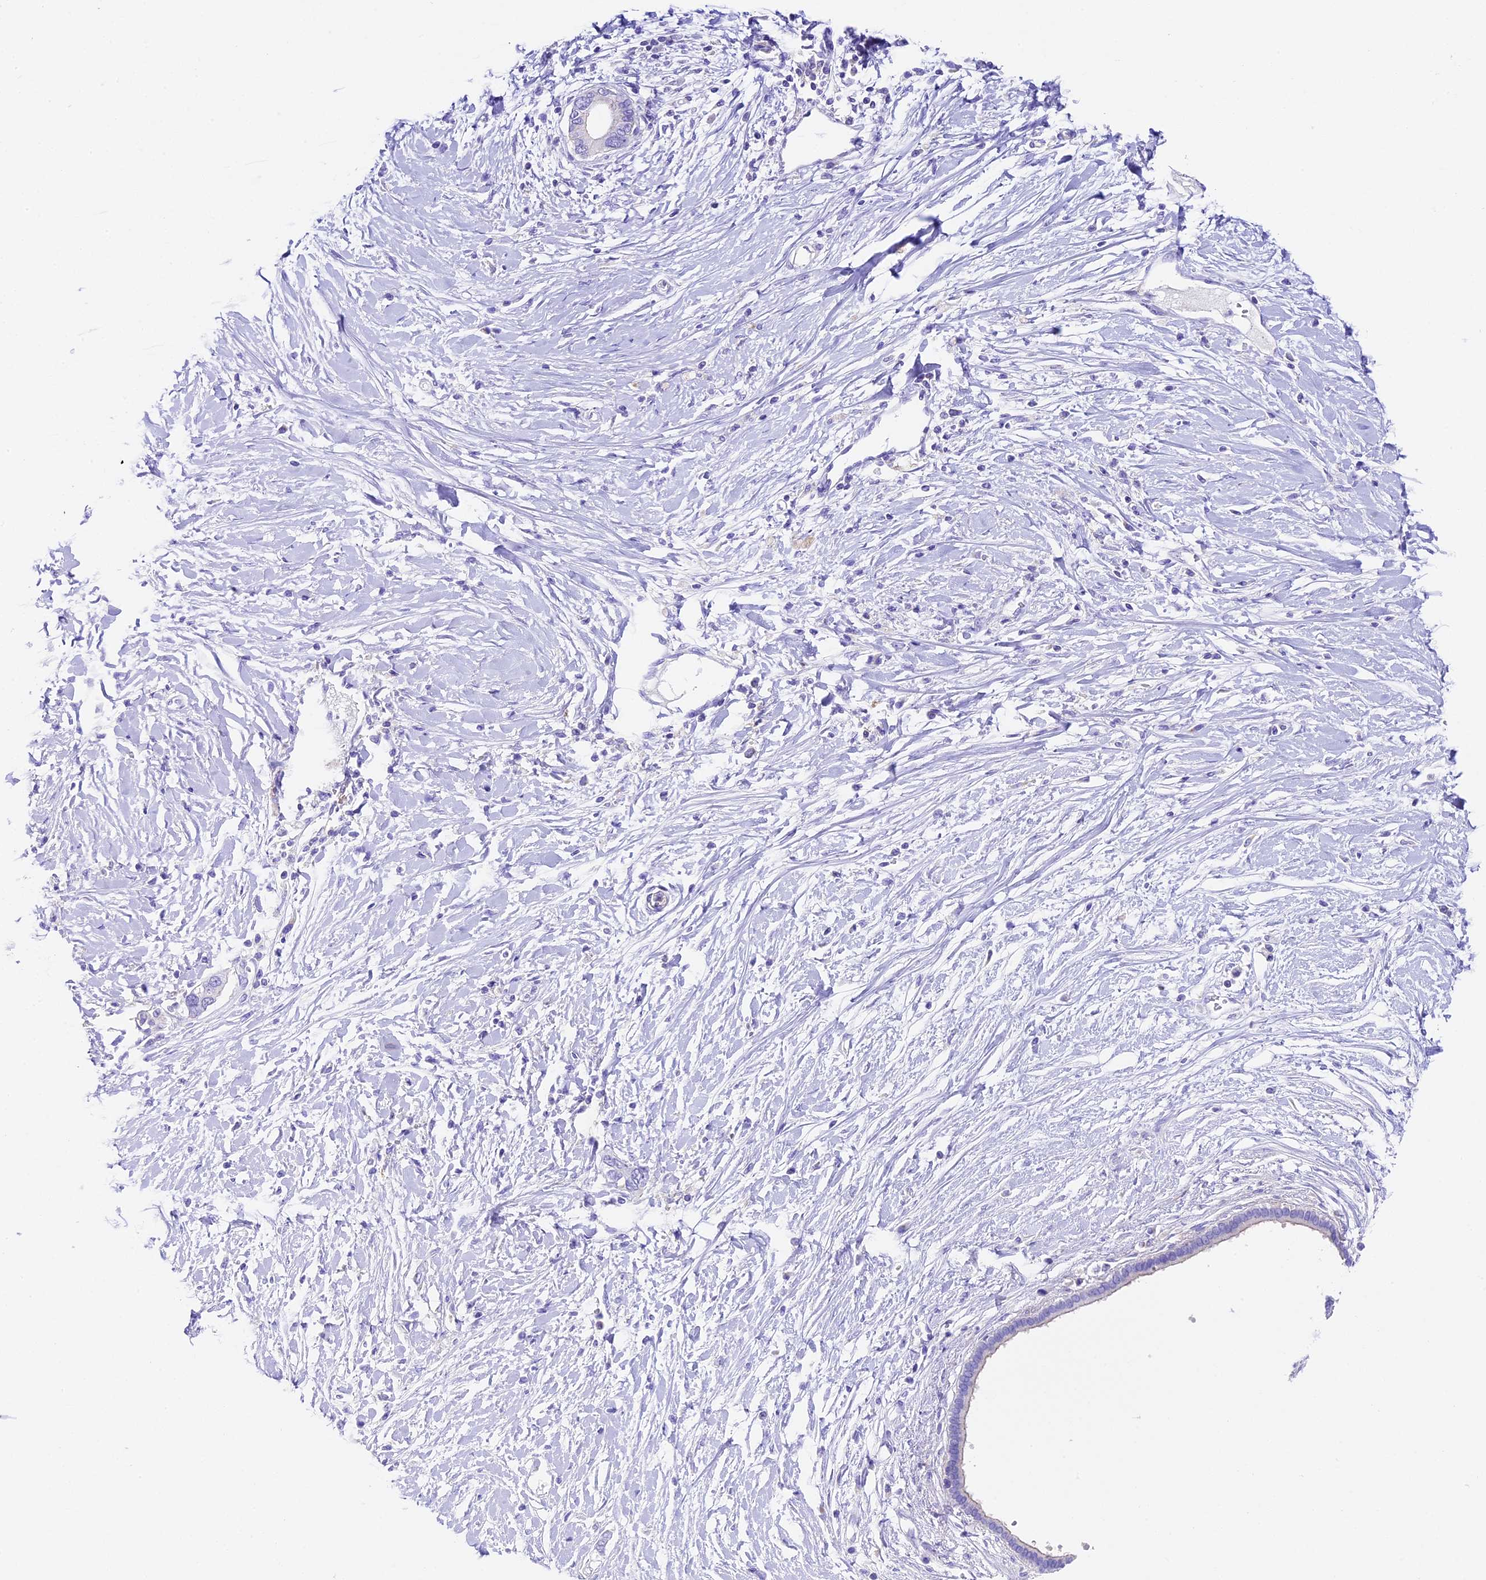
{"staining": {"intensity": "negative", "quantity": "none", "location": "none"}, "tissue": "pancreatic cancer", "cell_type": "Tumor cells", "image_type": "cancer", "snomed": [{"axis": "morphology", "description": "Normal tissue, NOS"}, {"axis": "morphology", "description": "Adenocarcinoma, NOS"}, {"axis": "topography", "description": "Pancreas"}, {"axis": "topography", "description": "Peripheral nerve tissue"}], "caption": "Immunohistochemistry (IHC) histopathology image of neoplastic tissue: human pancreatic adenocarcinoma stained with DAB exhibits no significant protein staining in tumor cells.", "gene": "TBC1D1", "patient": {"sex": "male", "age": 59}}